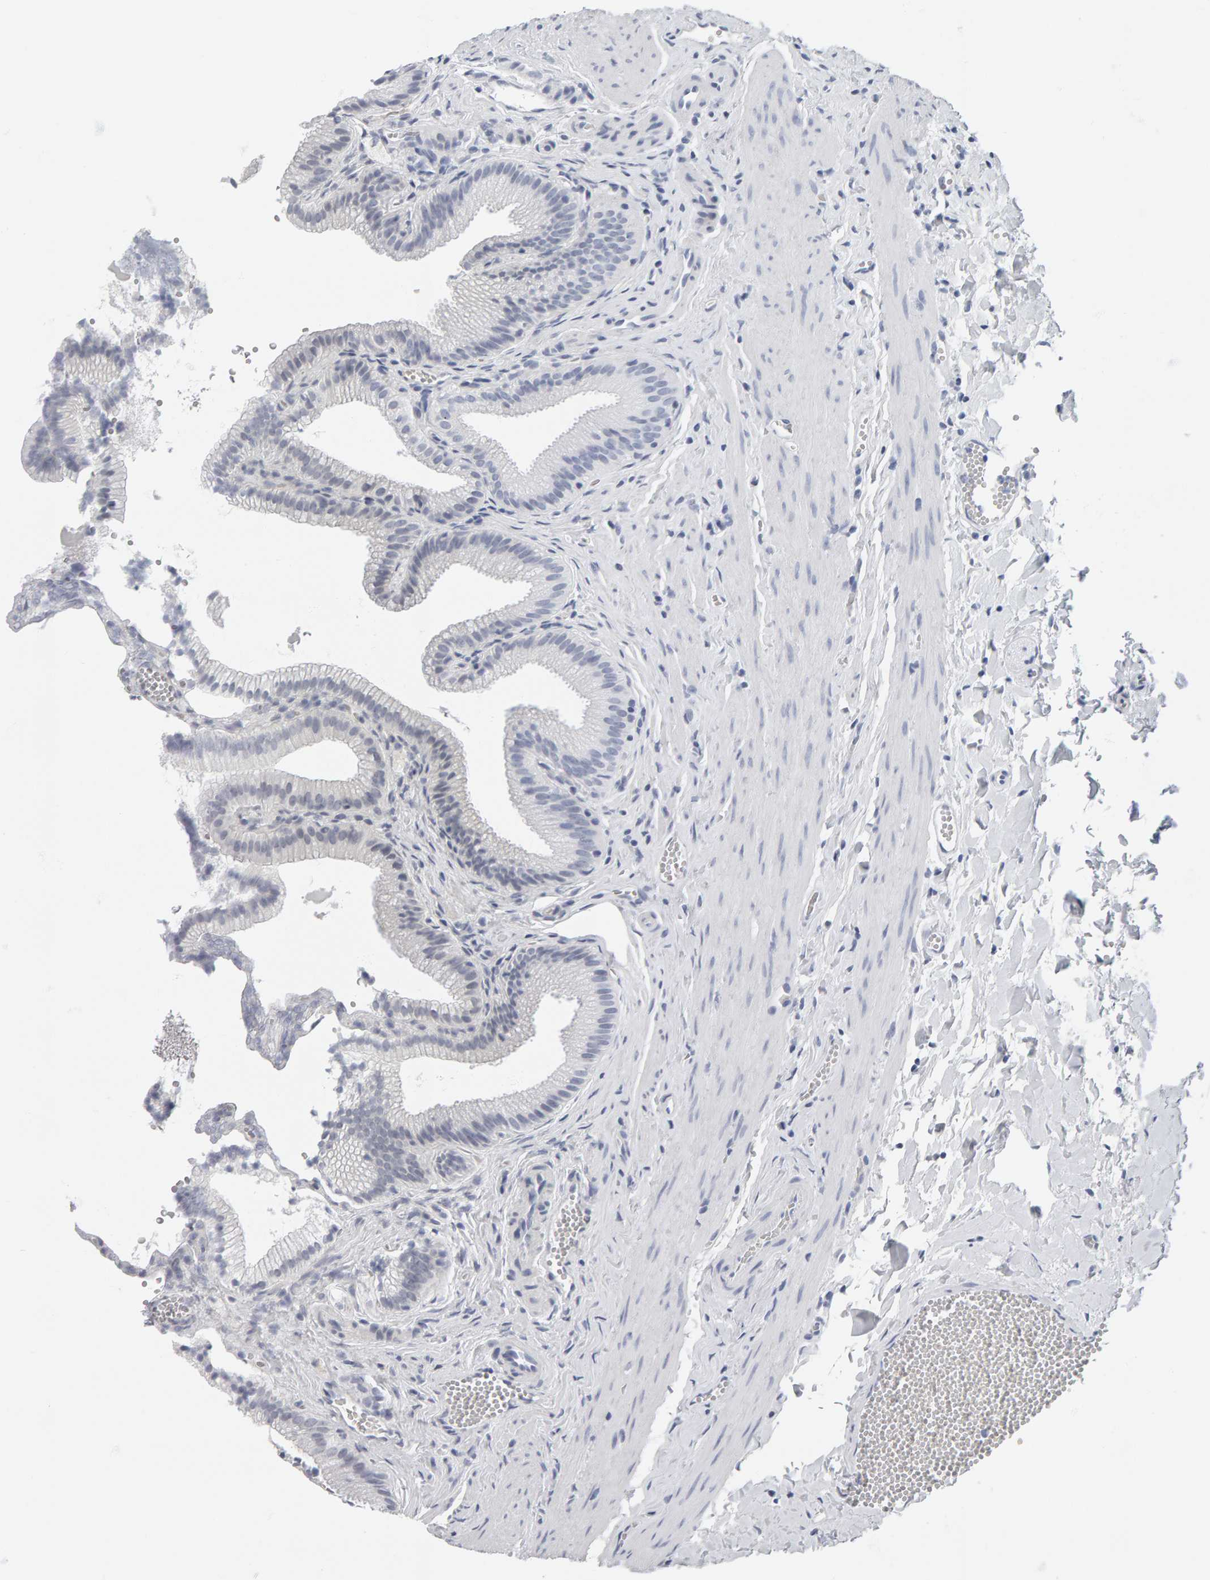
{"staining": {"intensity": "negative", "quantity": "none", "location": "none"}, "tissue": "gallbladder", "cell_type": "Glandular cells", "image_type": "normal", "snomed": [{"axis": "morphology", "description": "Normal tissue, NOS"}, {"axis": "topography", "description": "Gallbladder"}], "caption": "Immunohistochemistry histopathology image of unremarkable gallbladder: human gallbladder stained with DAB shows no significant protein expression in glandular cells.", "gene": "SPACA3", "patient": {"sex": "male", "age": 38}}